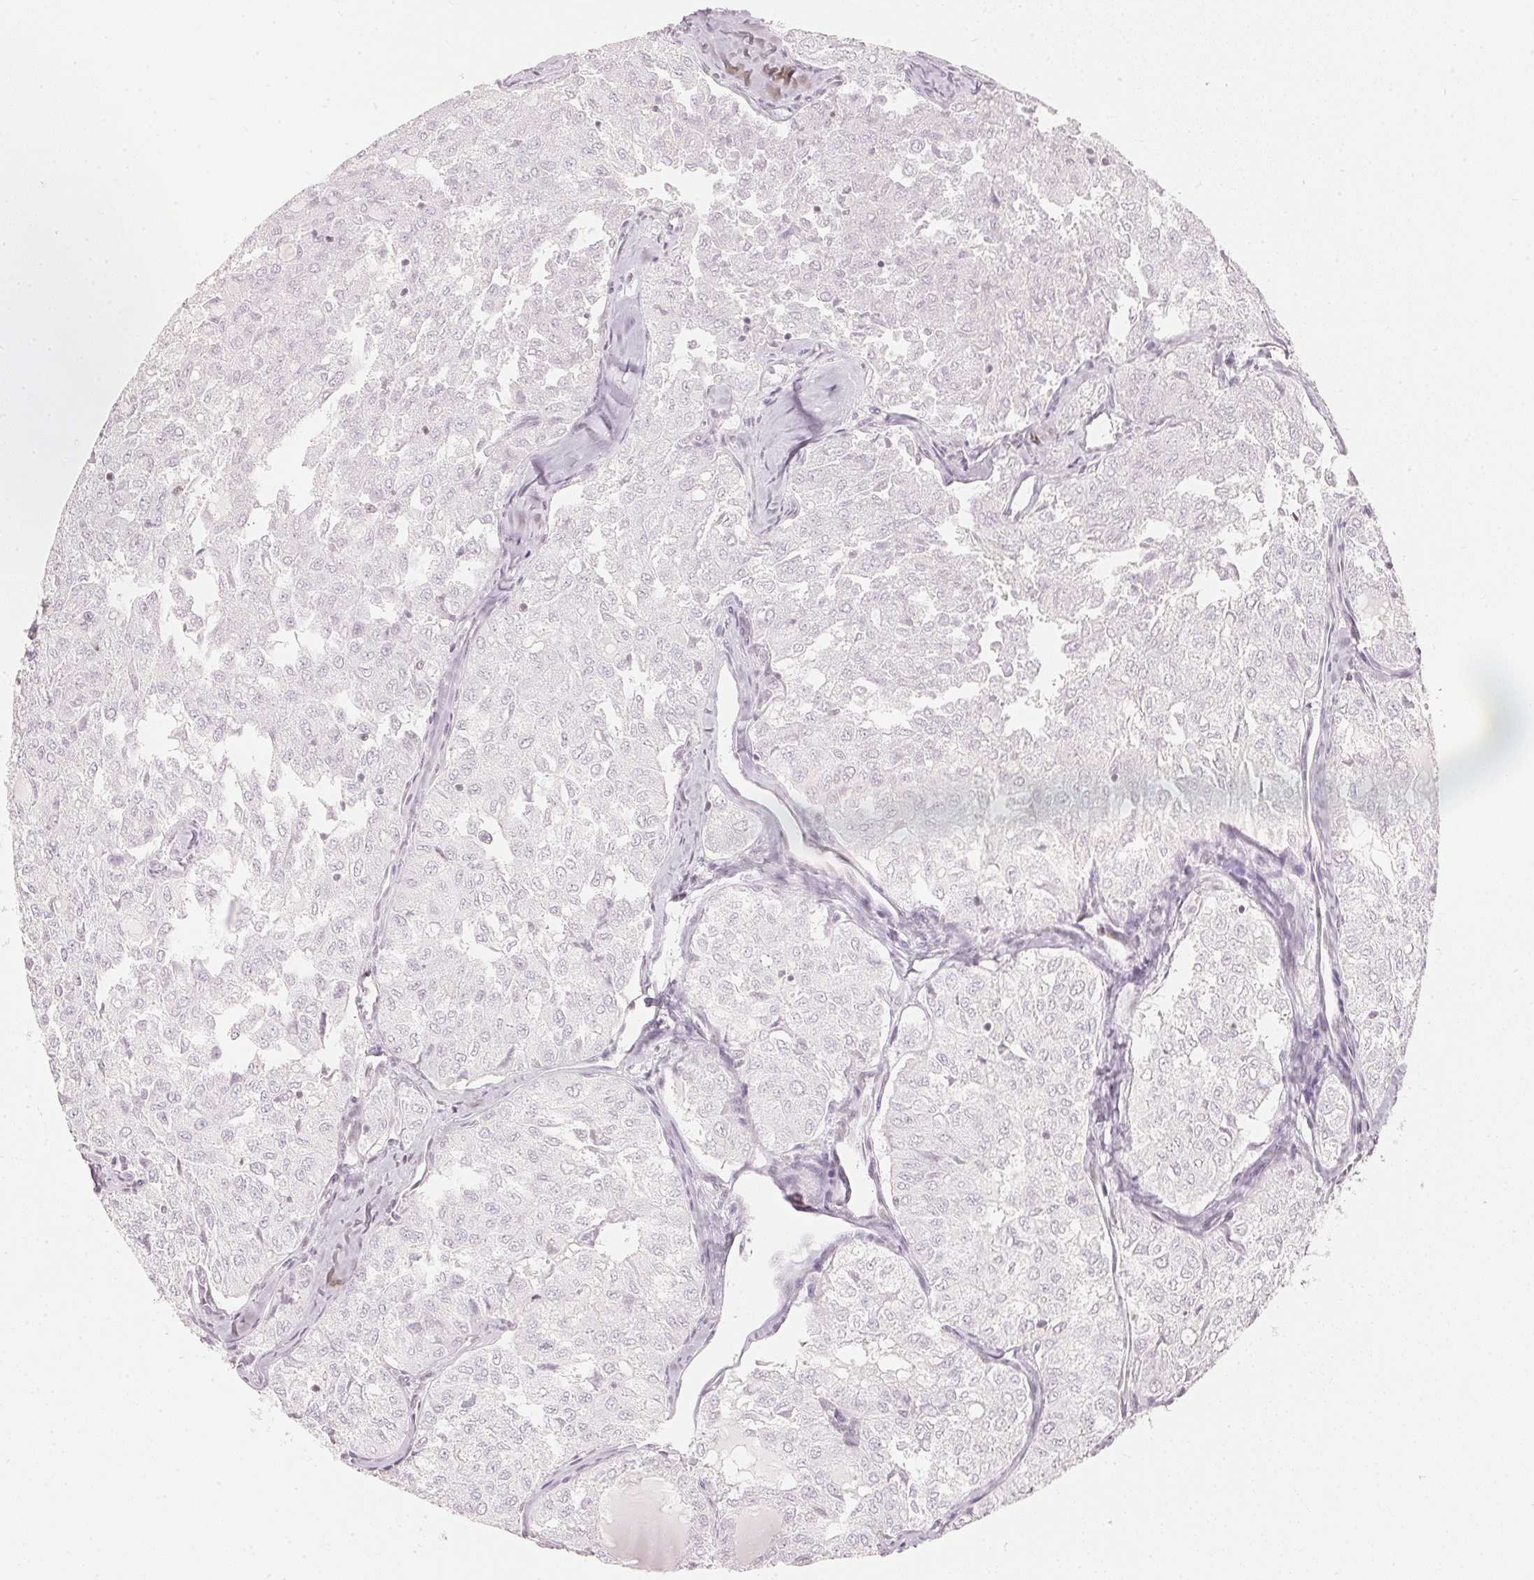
{"staining": {"intensity": "negative", "quantity": "none", "location": "none"}, "tissue": "thyroid cancer", "cell_type": "Tumor cells", "image_type": "cancer", "snomed": [{"axis": "morphology", "description": "Follicular adenoma carcinoma, NOS"}, {"axis": "topography", "description": "Thyroid gland"}], "caption": "Thyroid follicular adenoma carcinoma was stained to show a protein in brown. There is no significant positivity in tumor cells.", "gene": "SLC22A8", "patient": {"sex": "male", "age": 75}}